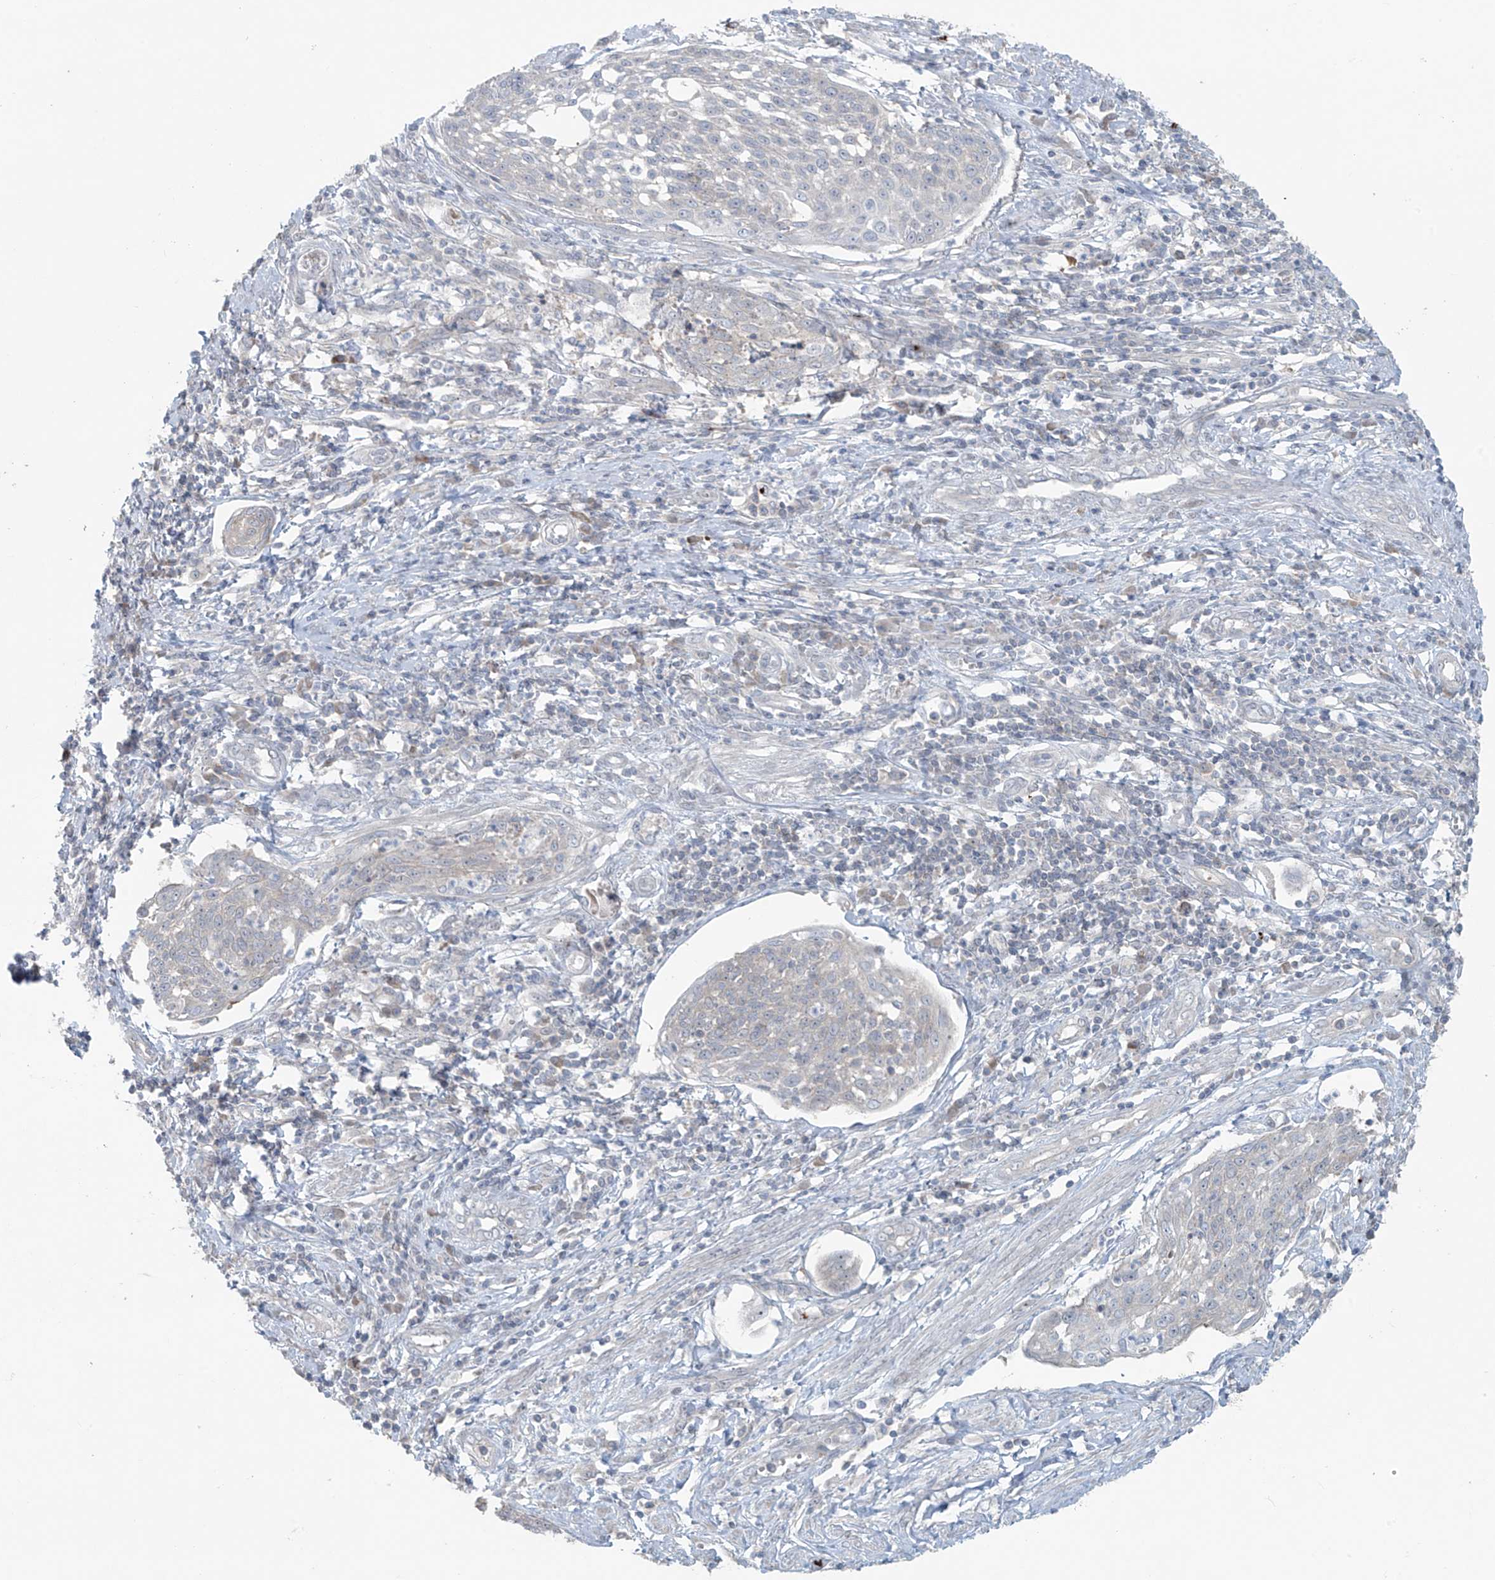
{"staining": {"intensity": "negative", "quantity": "none", "location": "none"}, "tissue": "cervical cancer", "cell_type": "Tumor cells", "image_type": "cancer", "snomed": [{"axis": "morphology", "description": "Squamous cell carcinoma, NOS"}, {"axis": "topography", "description": "Cervix"}], "caption": "Human cervical squamous cell carcinoma stained for a protein using immunohistochemistry (IHC) displays no staining in tumor cells.", "gene": "PPAT", "patient": {"sex": "female", "age": 34}}